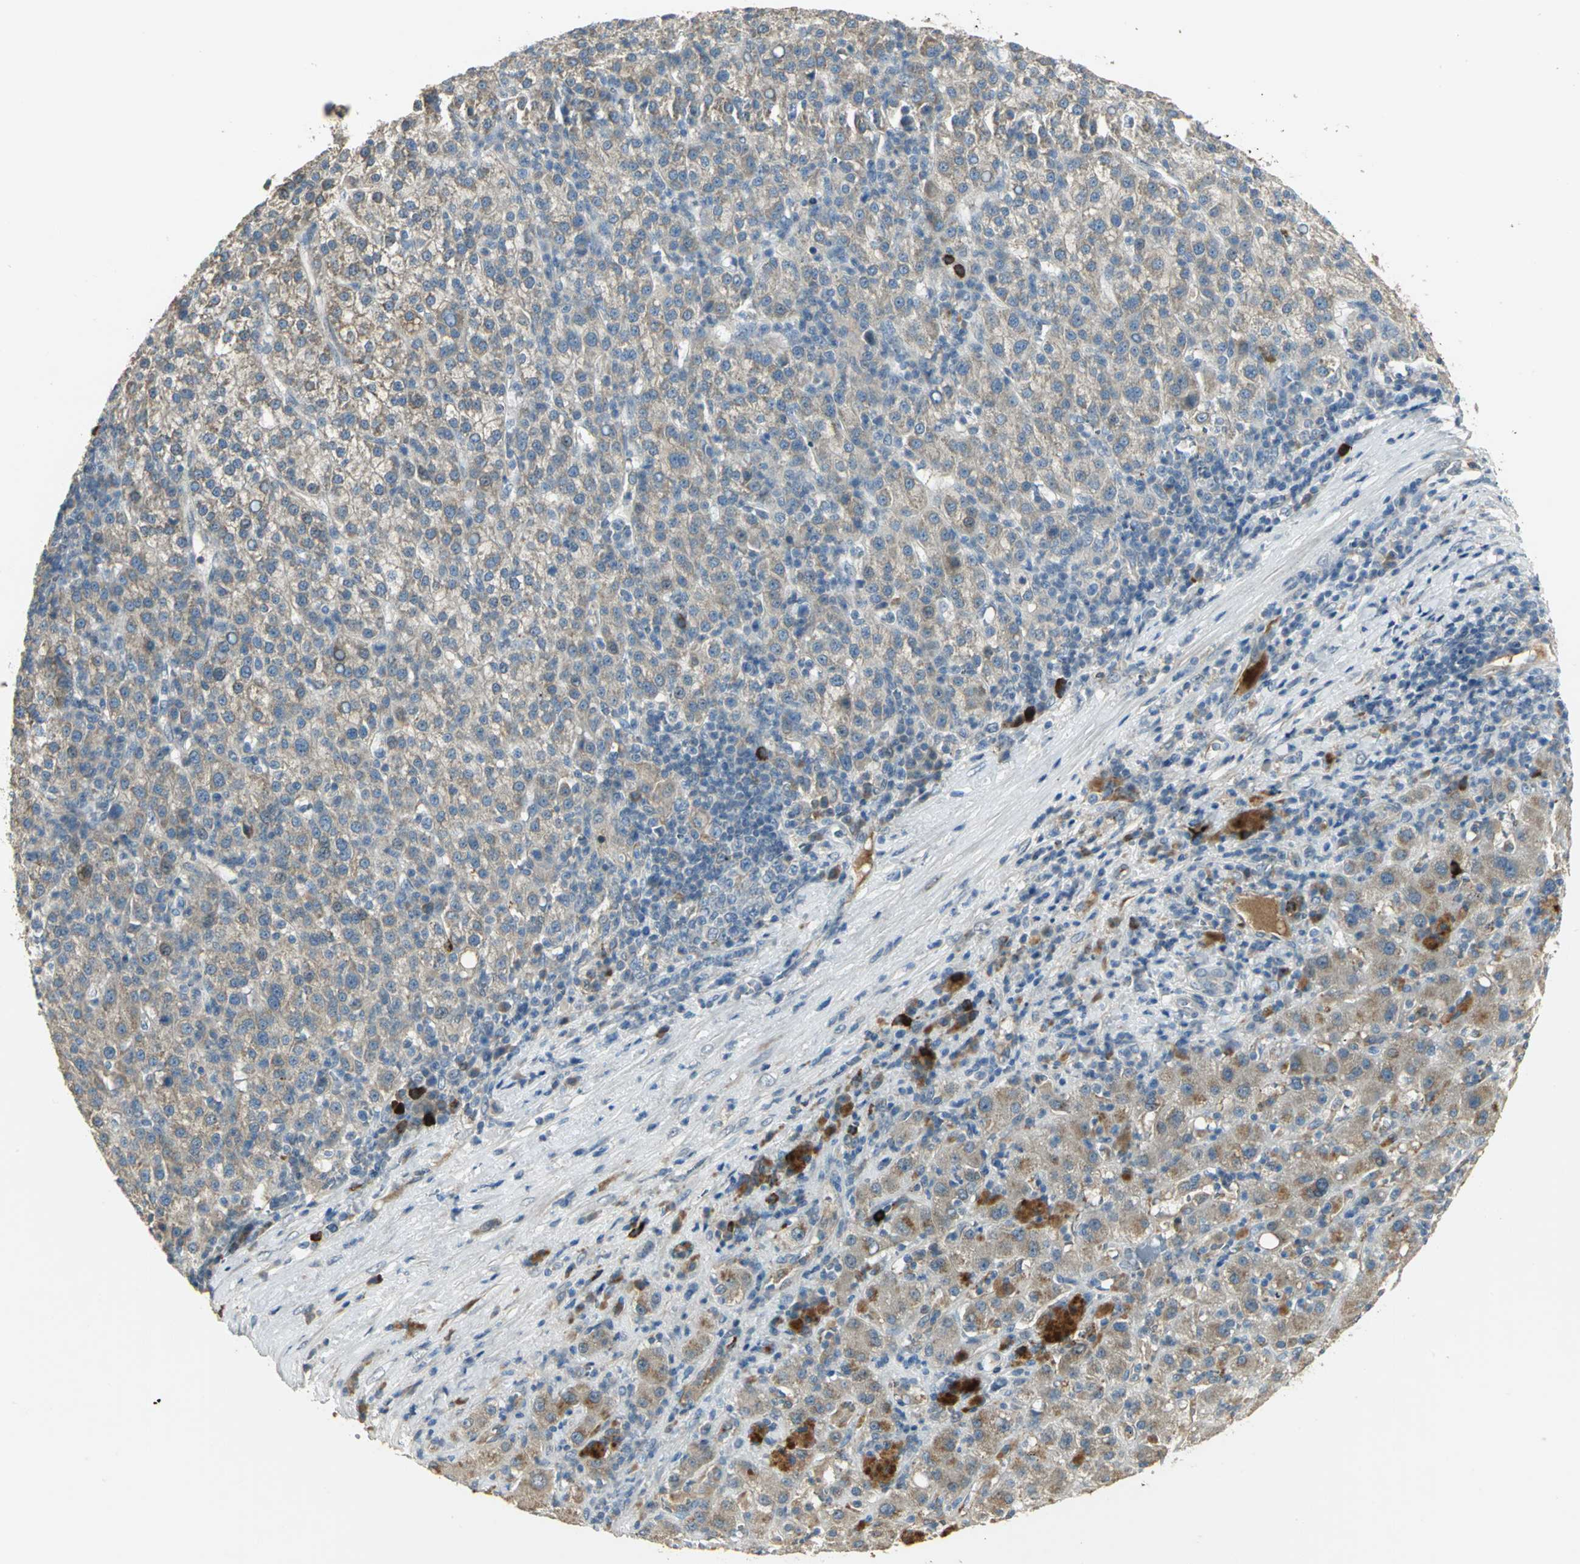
{"staining": {"intensity": "moderate", "quantity": "25%-75%", "location": "cytoplasmic/membranous"}, "tissue": "liver cancer", "cell_type": "Tumor cells", "image_type": "cancer", "snomed": [{"axis": "morphology", "description": "Carcinoma, Hepatocellular, NOS"}, {"axis": "topography", "description": "Liver"}], "caption": "Tumor cells show medium levels of moderate cytoplasmic/membranous positivity in approximately 25%-75% of cells in liver cancer (hepatocellular carcinoma).", "gene": "PROC", "patient": {"sex": "female", "age": 58}}